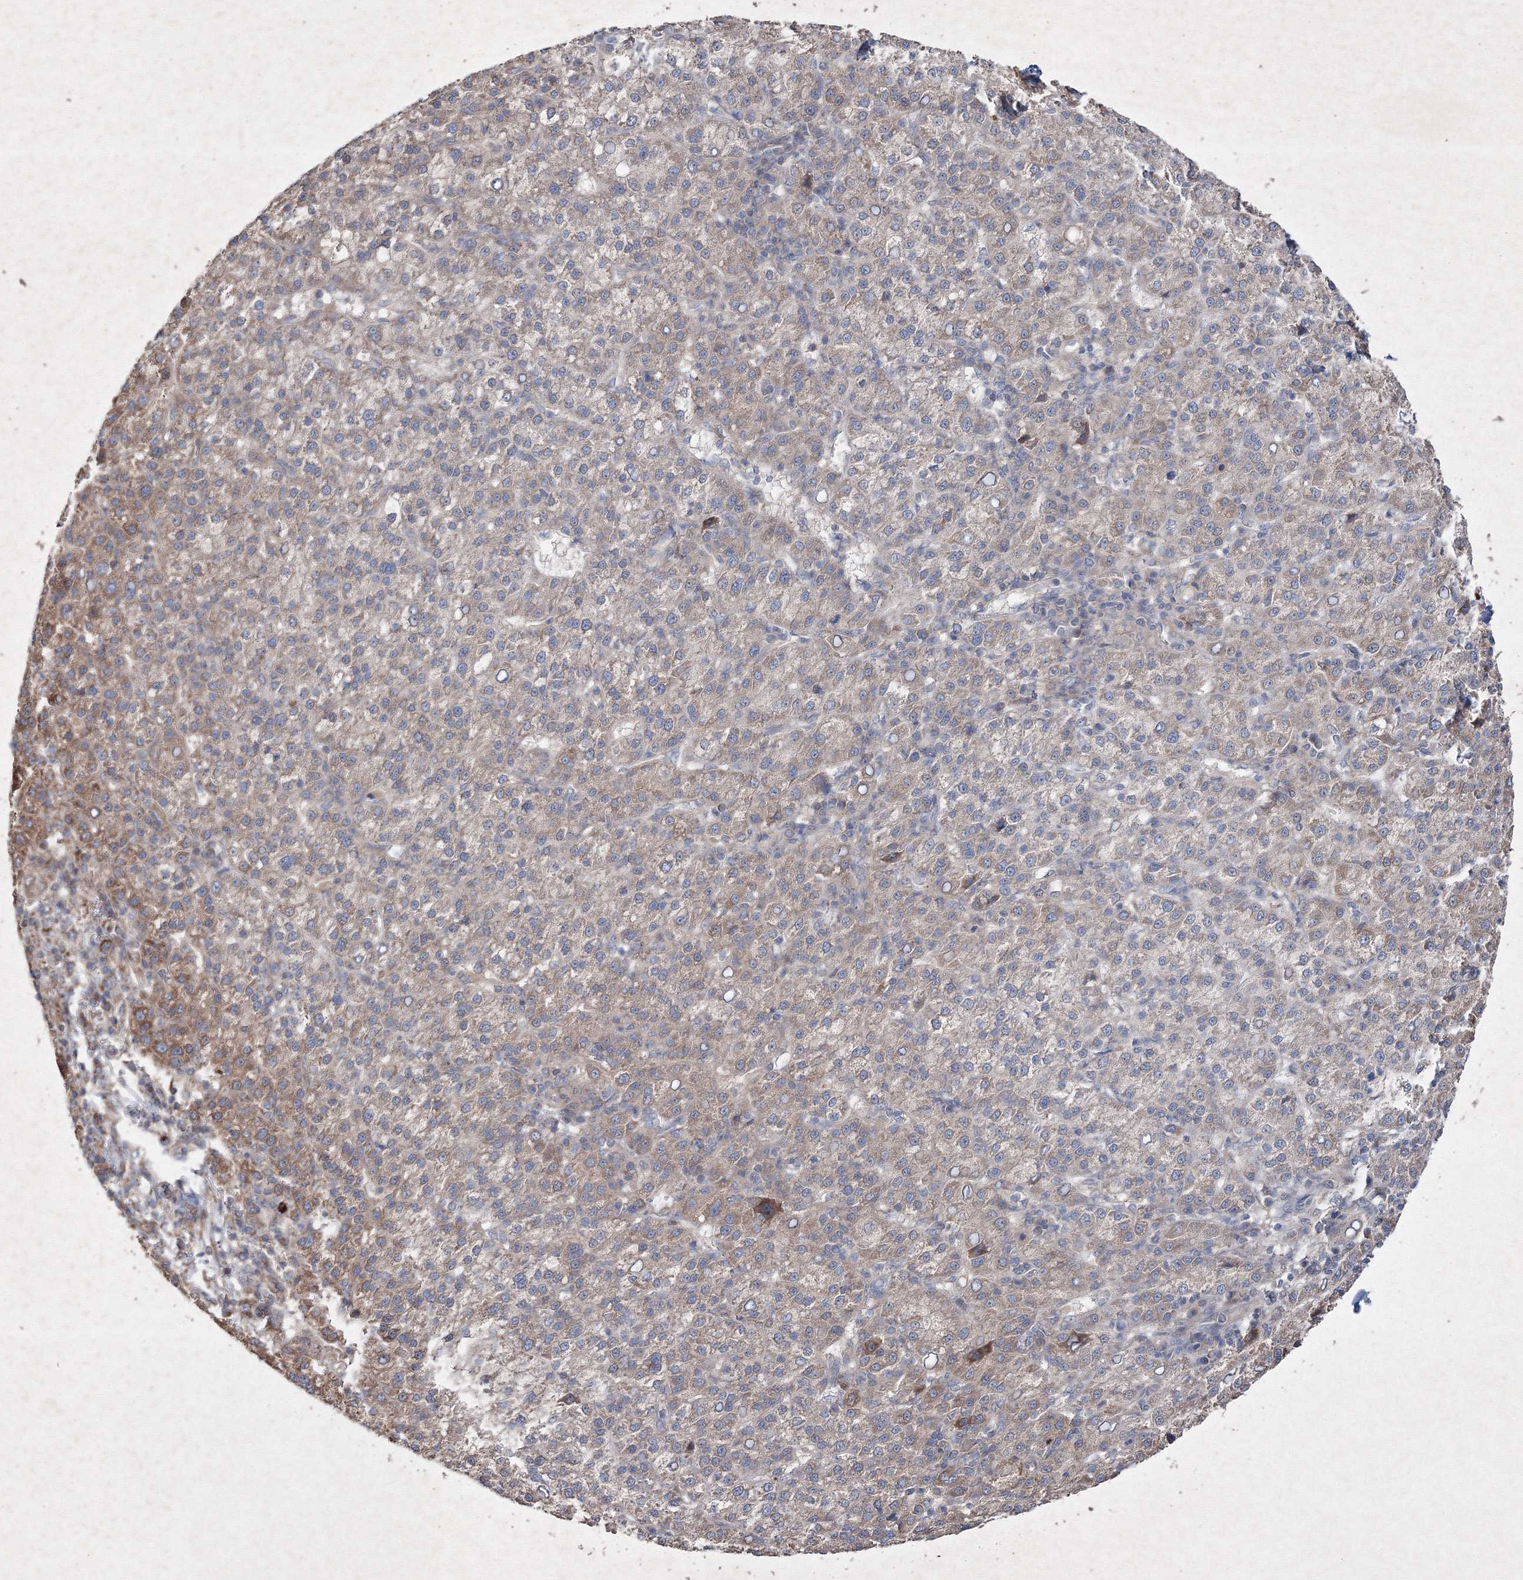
{"staining": {"intensity": "weak", "quantity": ">75%", "location": "cytoplasmic/membranous"}, "tissue": "liver cancer", "cell_type": "Tumor cells", "image_type": "cancer", "snomed": [{"axis": "morphology", "description": "Carcinoma, Hepatocellular, NOS"}, {"axis": "topography", "description": "Liver"}], "caption": "Protein analysis of liver cancer (hepatocellular carcinoma) tissue reveals weak cytoplasmic/membranous positivity in about >75% of tumor cells. (DAB = brown stain, brightfield microscopy at high magnification).", "gene": "GFM1", "patient": {"sex": "female", "age": 58}}